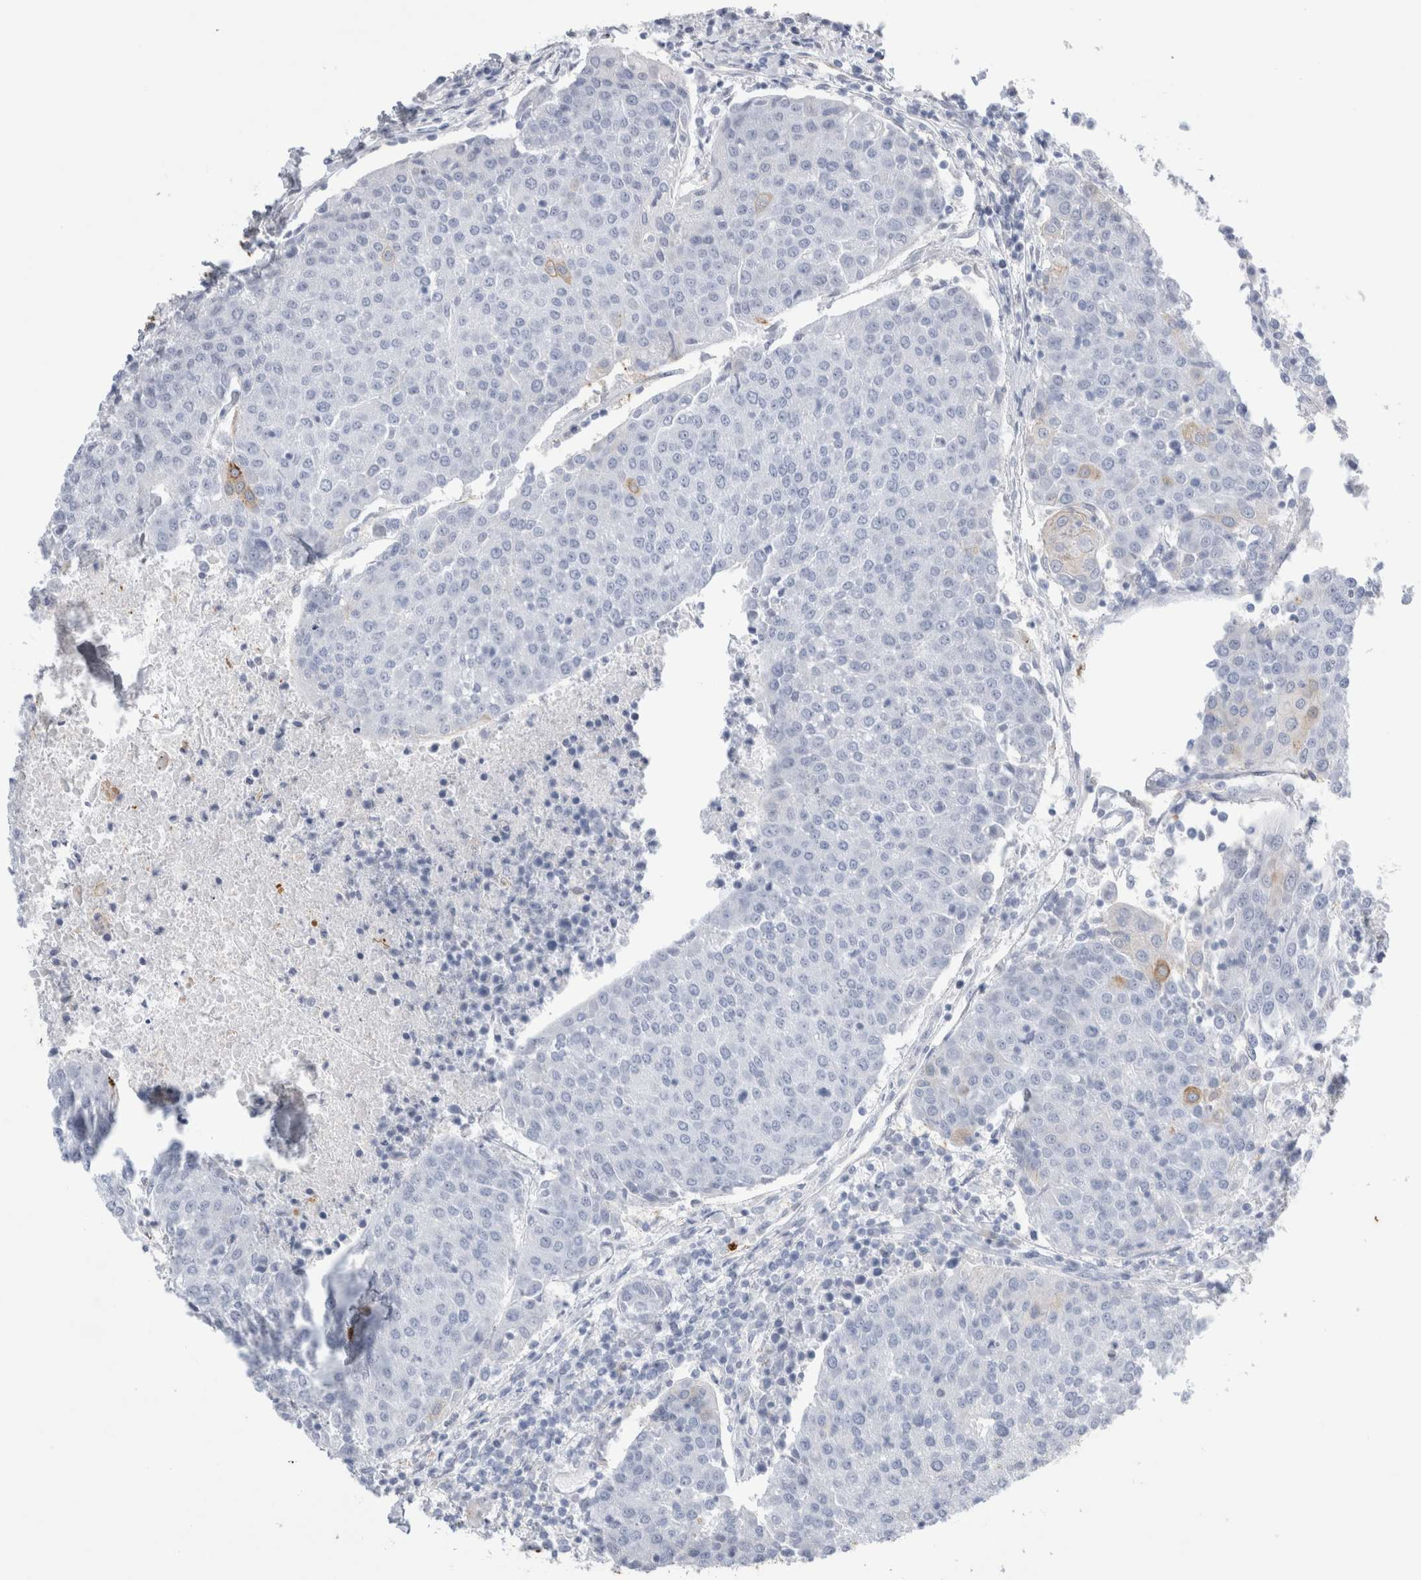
{"staining": {"intensity": "negative", "quantity": "none", "location": "none"}, "tissue": "urothelial cancer", "cell_type": "Tumor cells", "image_type": "cancer", "snomed": [{"axis": "morphology", "description": "Urothelial carcinoma, High grade"}, {"axis": "topography", "description": "Urinary bladder"}], "caption": "The histopathology image reveals no staining of tumor cells in high-grade urothelial carcinoma.", "gene": "NAPEPLD", "patient": {"sex": "female", "age": 85}}